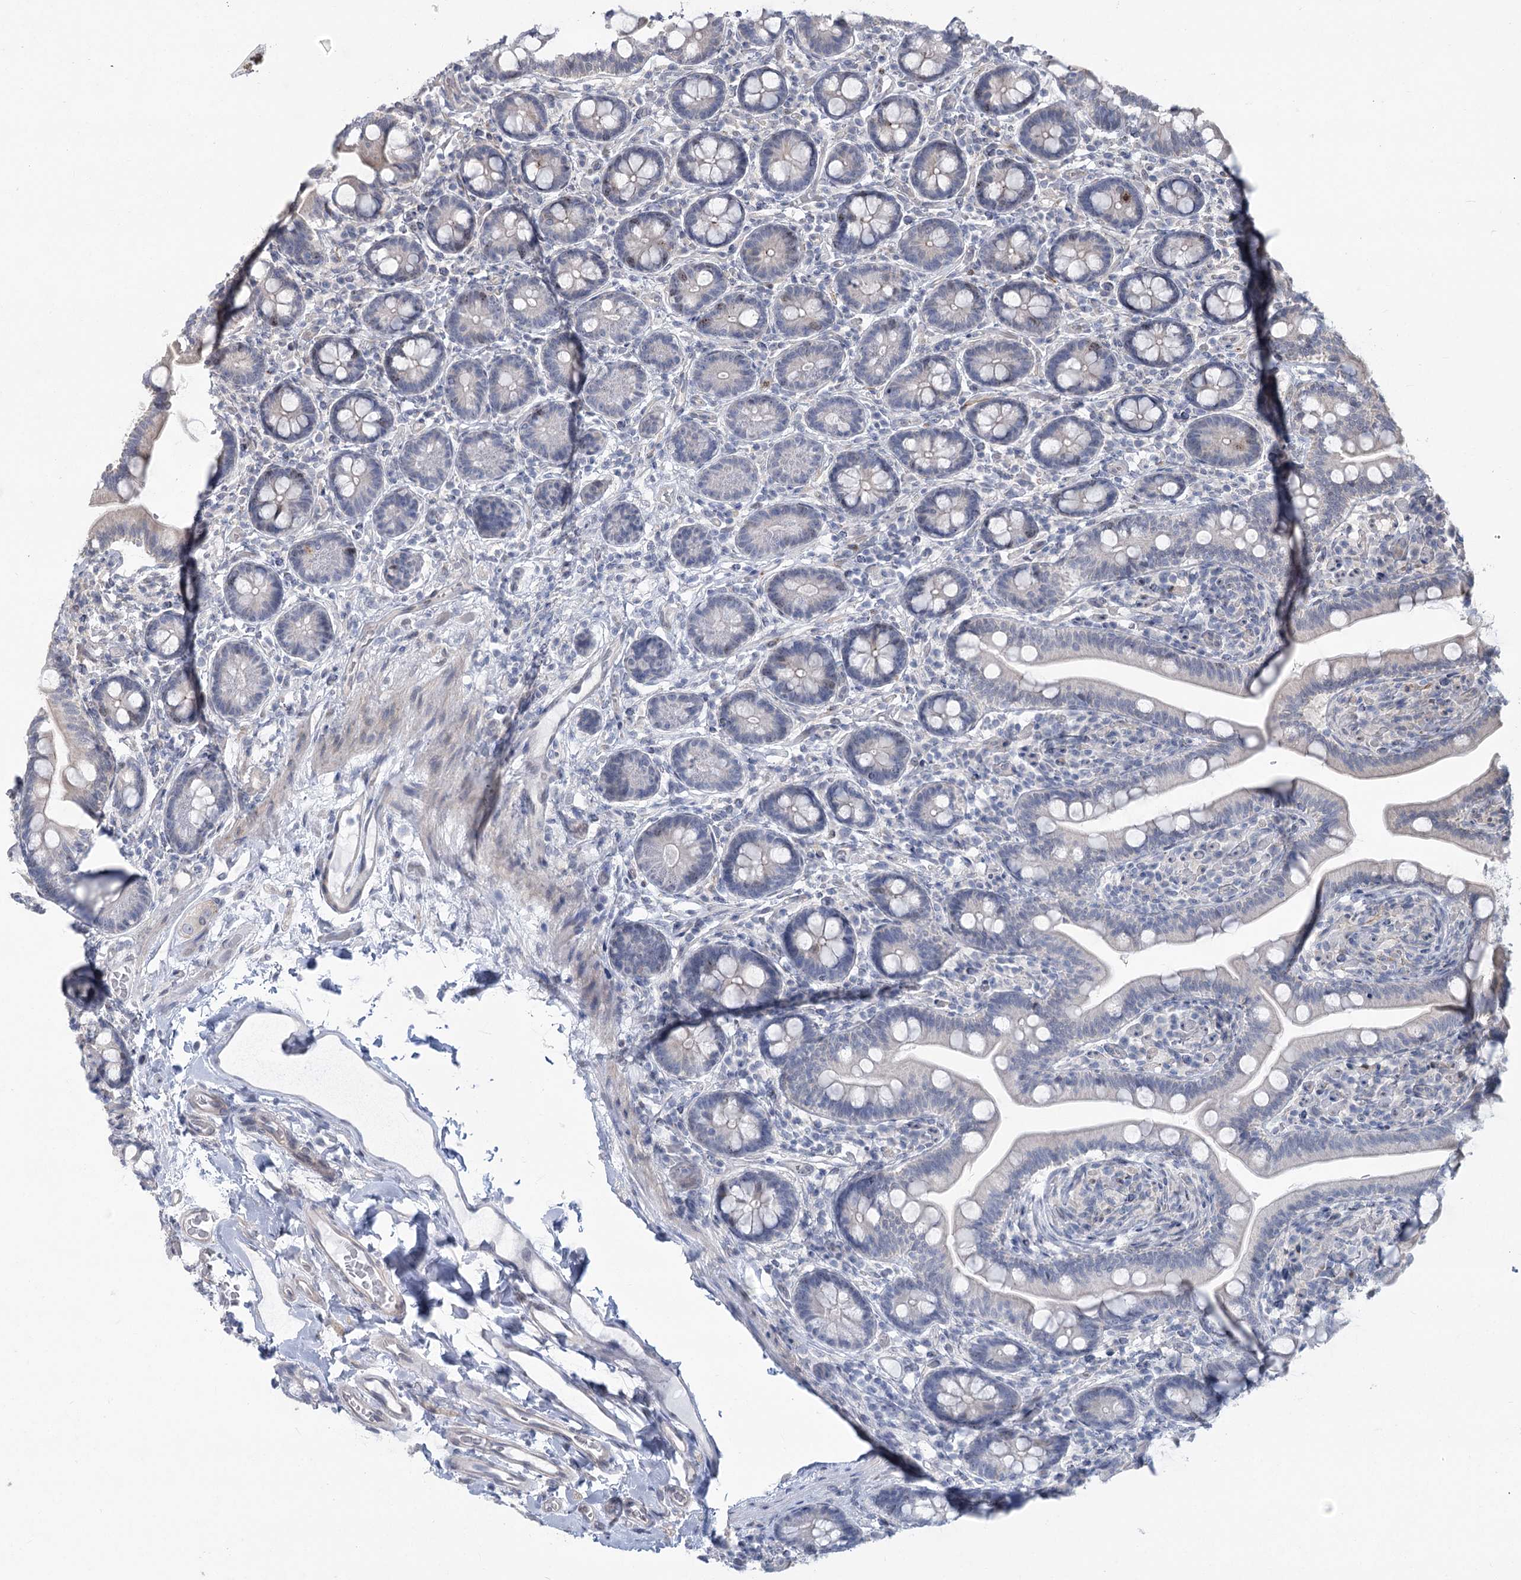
{"staining": {"intensity": "negative", "quantity": "none", "location": "none"}, "tissue": "small intestine", "cell_type": "Glandular cells", "image_type": "normal", "snomed": [{"axis": "morphology", "description": "Normal tissue, NOS"}, {"axis": "topography", "description": "Small intestine"}], "caption": "DAB (3,3'-diaminobenzidine) immunohistochemical staining of unremarkable human small intestine exhibits no significant expression in glandular cells.", "gene": "ABITRAM", "patient": {"sex": "female", "age": 64}}